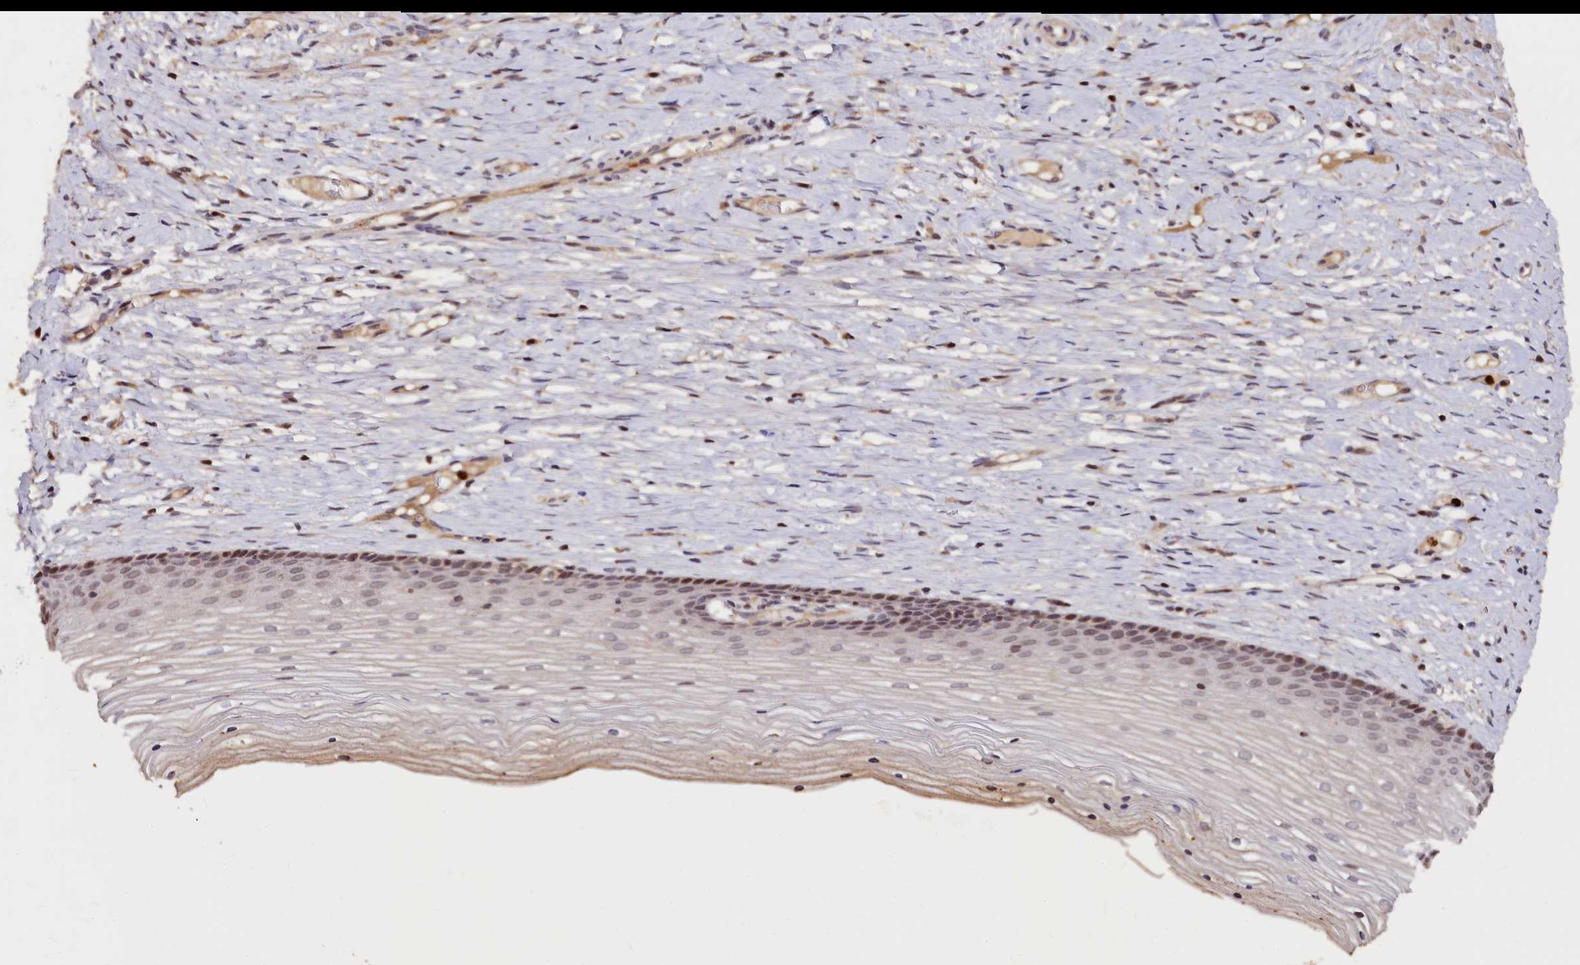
{"staining": {"intensity": "moderate", "quantity": ">75%", "location": "cytoplasmic/membranous"}, "tissue": "cervix", "cell_type": "Glandular cells", "image_type": "normal", "snomed": [{"axis": "morphology", "description": "Normal tissue, NOS"}, {"axis": "topography", "description": "Cervix"}], "caption": "Cervix stained with DAB immunohistochemistry exhibits medium levels of moderate cytoplasmic/membranous positivity in about >75% of glandular cells.", "gene": "ATG101", "patient": {"sex": "female", "age": 42}}